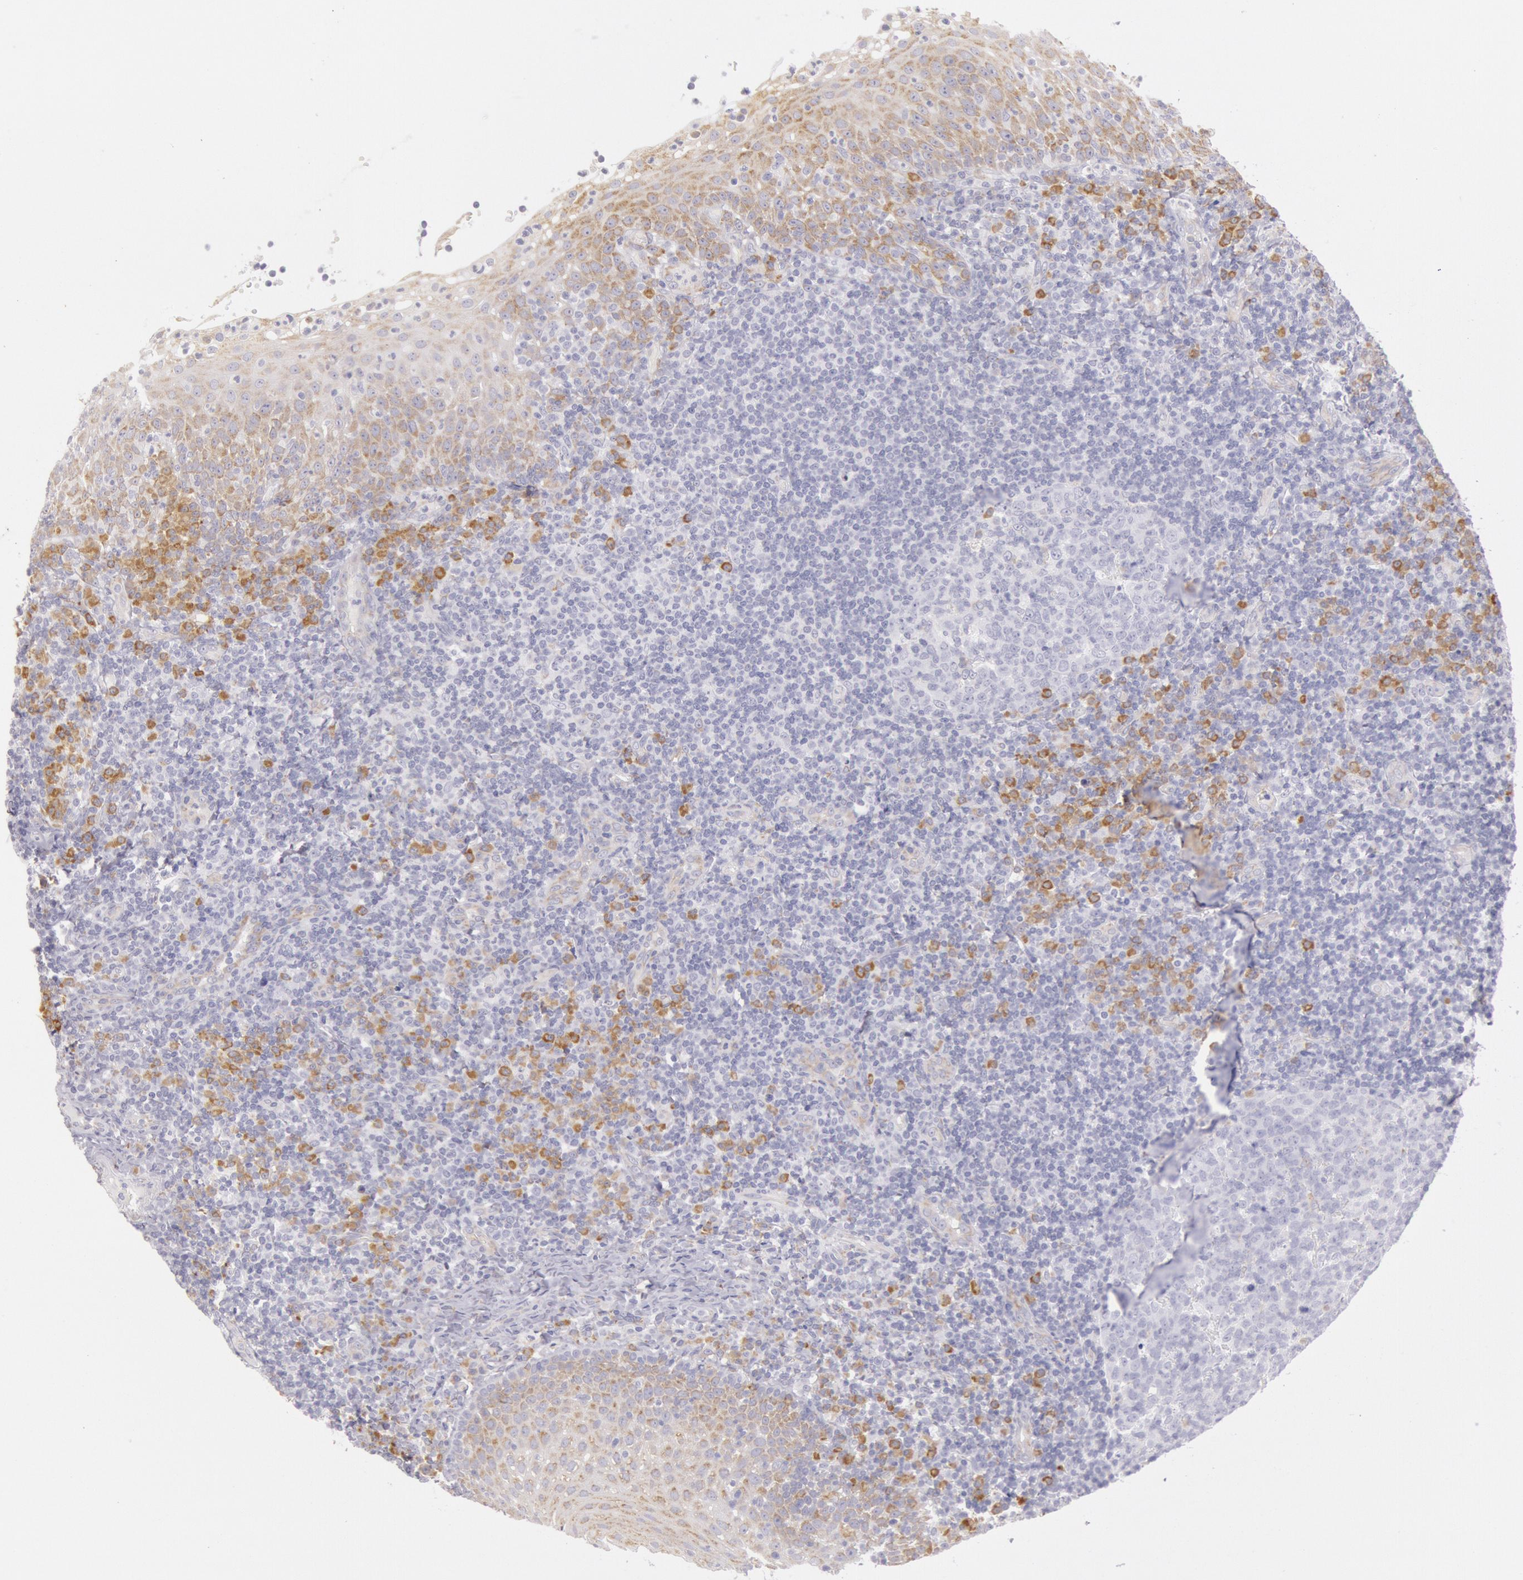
{"staining": {"intensity": "weak", "quantity": "25%-75%", "location": "cytoplasmic/membranous"}, "tissue": "tonsil", "cell_type": "Germinal center cells", "image_type": "normal", "snomed": [{"axis": "morphology", "description": "Normal tissue, NOS"}, {"axis": "topography", "description": "Tonsil"}], "caption": "The immunohistochemical stain highlights weak cytoplasmic/membranous expression in germinal center cells of benign tonsil.", "gene": "CIDEB", "patient": {"sex": "female", "age": 40}}